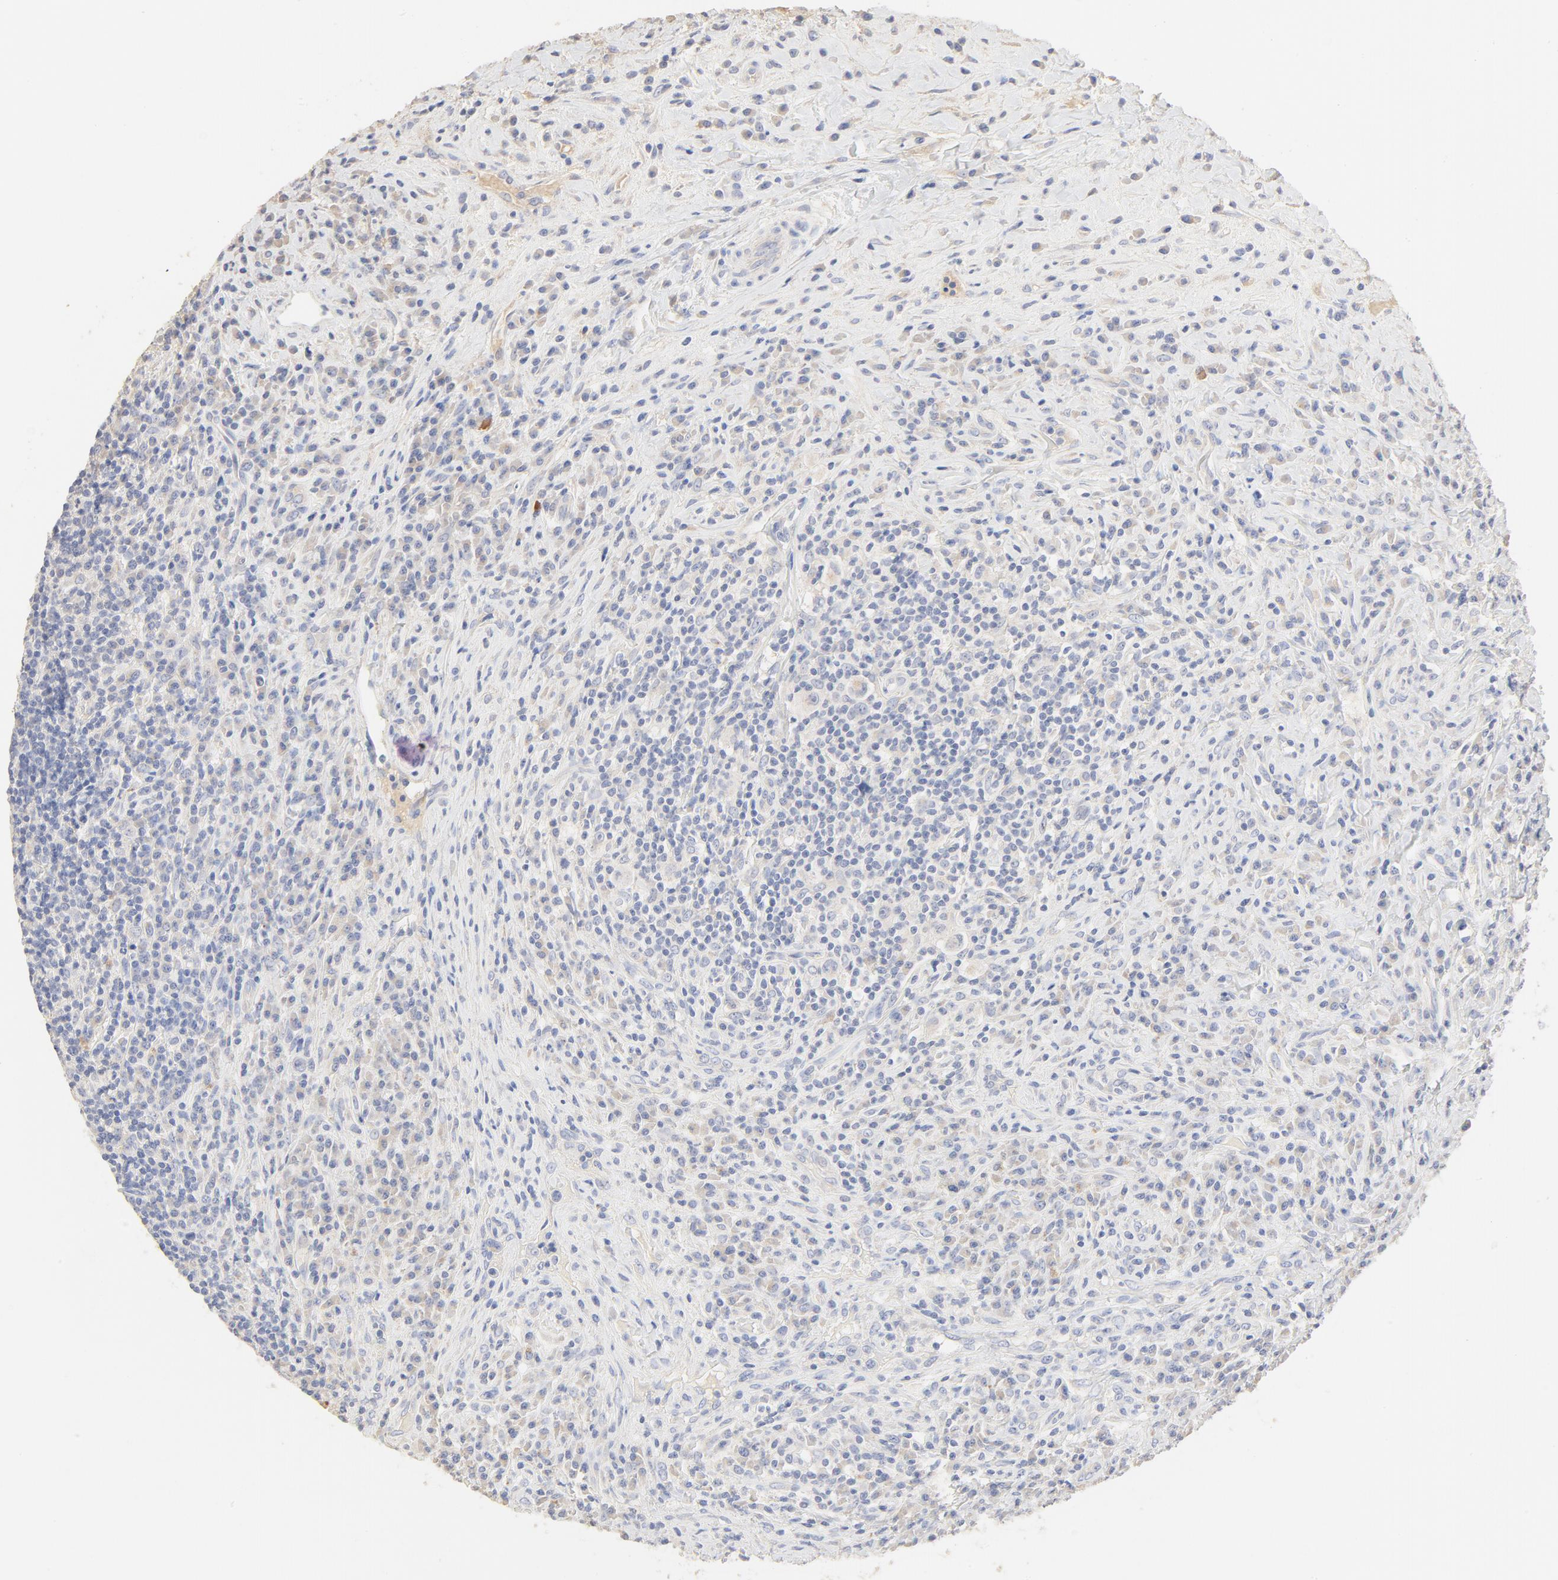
{"staining": {"intensity": "negative", "quantity": "none", "location": "none"}, "tissue": "lymphoma", "cell_type": "Tumor cells", "image_type": "cancer", "snomed": [{"axis": "morphology", "description": "Hodgkin's disease, NOS"}, {"axis": "topography", "description": "Lymph node"}], "caption": "Immunohistochemical staining of human lymphoma shows no significant expression in tumor cells. (DAB IHC with hematoxylin counter stain).", "gene": "FCGBP", "patient": {"sex": "female", "age": 25}}